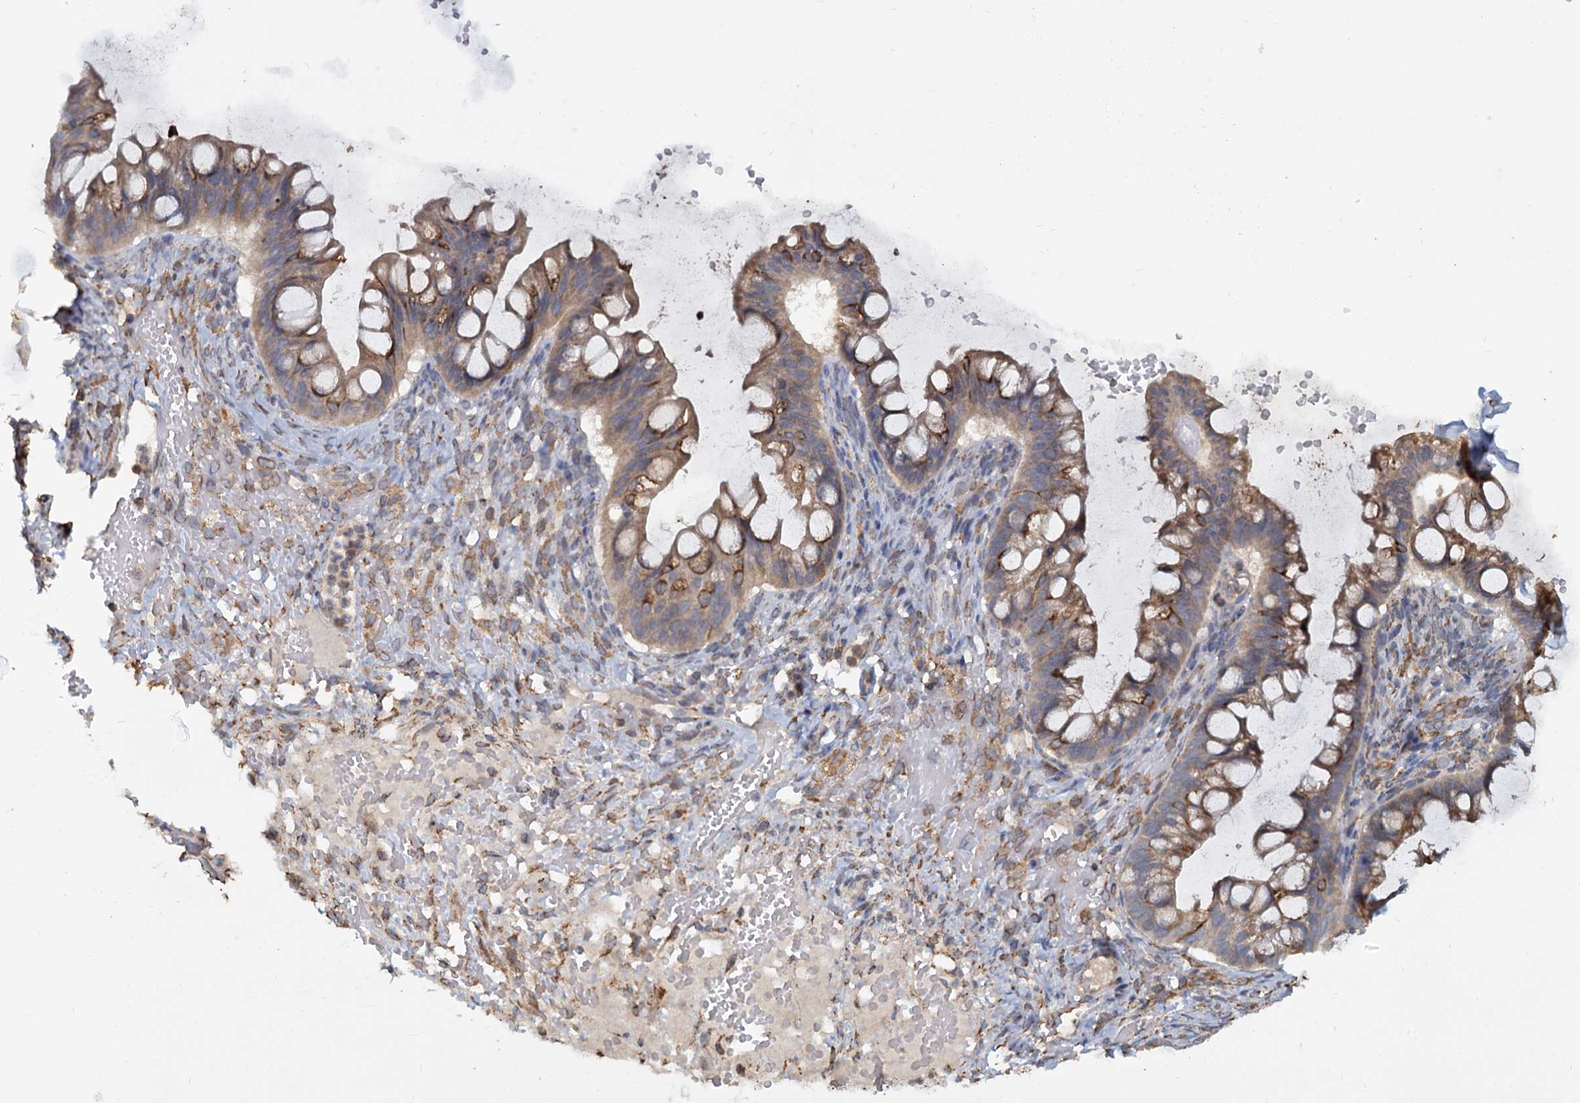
{"staining": {"intensity": "moderate", "quantity": ">75%", "location": "cytoplasmic/membranous"}, "tissue": "ovarian cancer", "cell_type": "Tumor cells", "image_type": "cancer", "snomed": [{"axis": "morphology", "description": "Cystadenocarcinoma, mucinous, NOS"}, {"axis": "topography", "description": "Ovary"}], "caption": "Mucinous cystadenocarcinoma (ovarian) stained with a brown dye exhibits moderate cytoplasmic/membranous positive positivity in approximately >75% of tumor cells.", "gene": "LRRC51", "patient": {"sex": "female", "age": 73}}